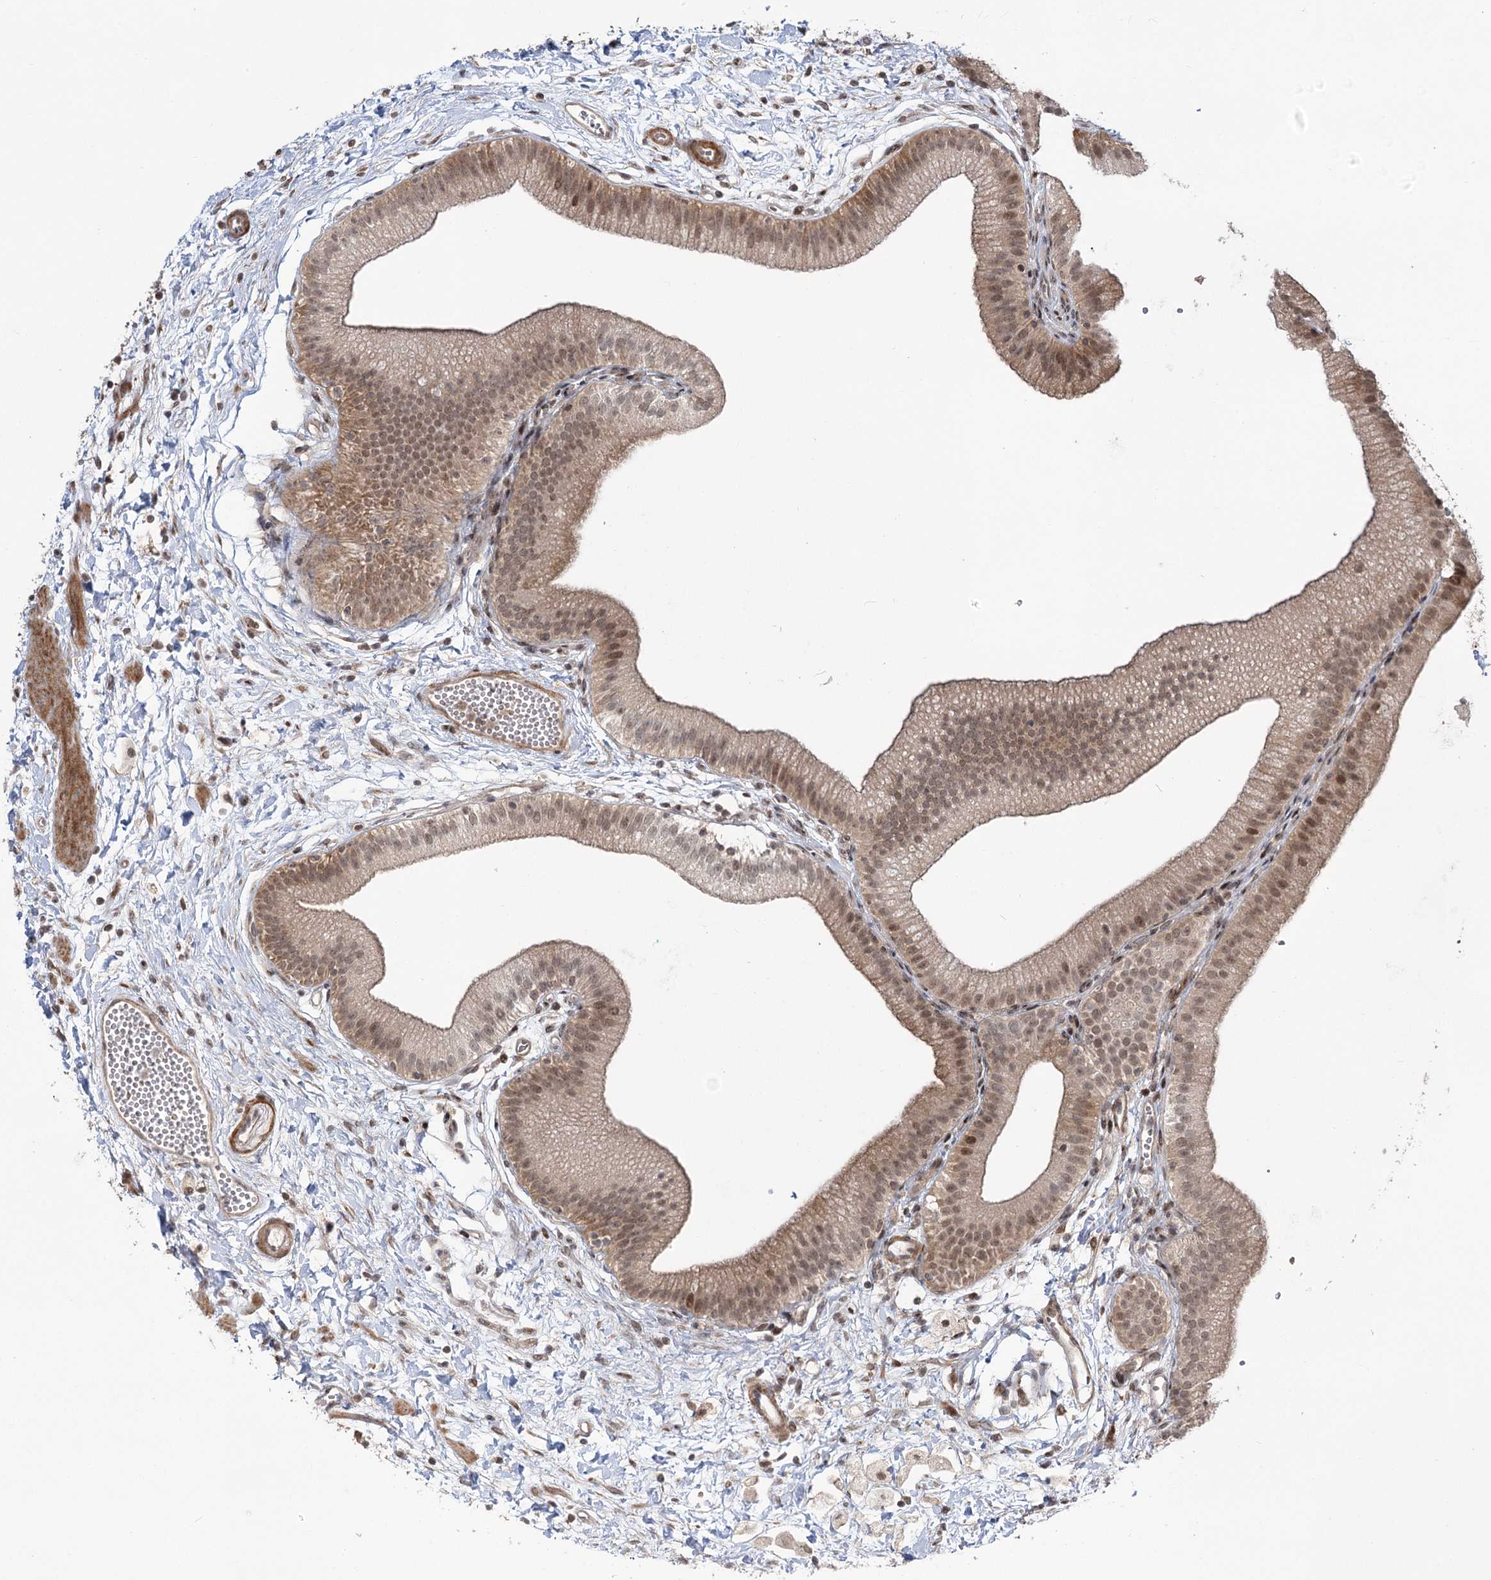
{"staining": {"intensity": "moderate", "quantity": ">75%", "location": "cytoplasmic/membranous,nuclear"}, "tissue": "gallbladder", "cell_type": "Glandular cells", "image_type": "normal", "snomed": [{"axis": "morphology", "description": "Normal tissue, NOS"}, {"axis": "topography", "description": "Gallbladder"}], "caption": "Protein analysis of unremarkable gallbladder reveals moderate cytoplasmic/membranous,nuclear positivity in about >75% of glandular cells. The staining was performed using DAB (3,3'-diaminobenzidine), with brown indicating positive protein expression. Nuclei are stained blue with hematoxylin.", "gene": "HELQ", "patient": {"sex": "male", "age": 55}}